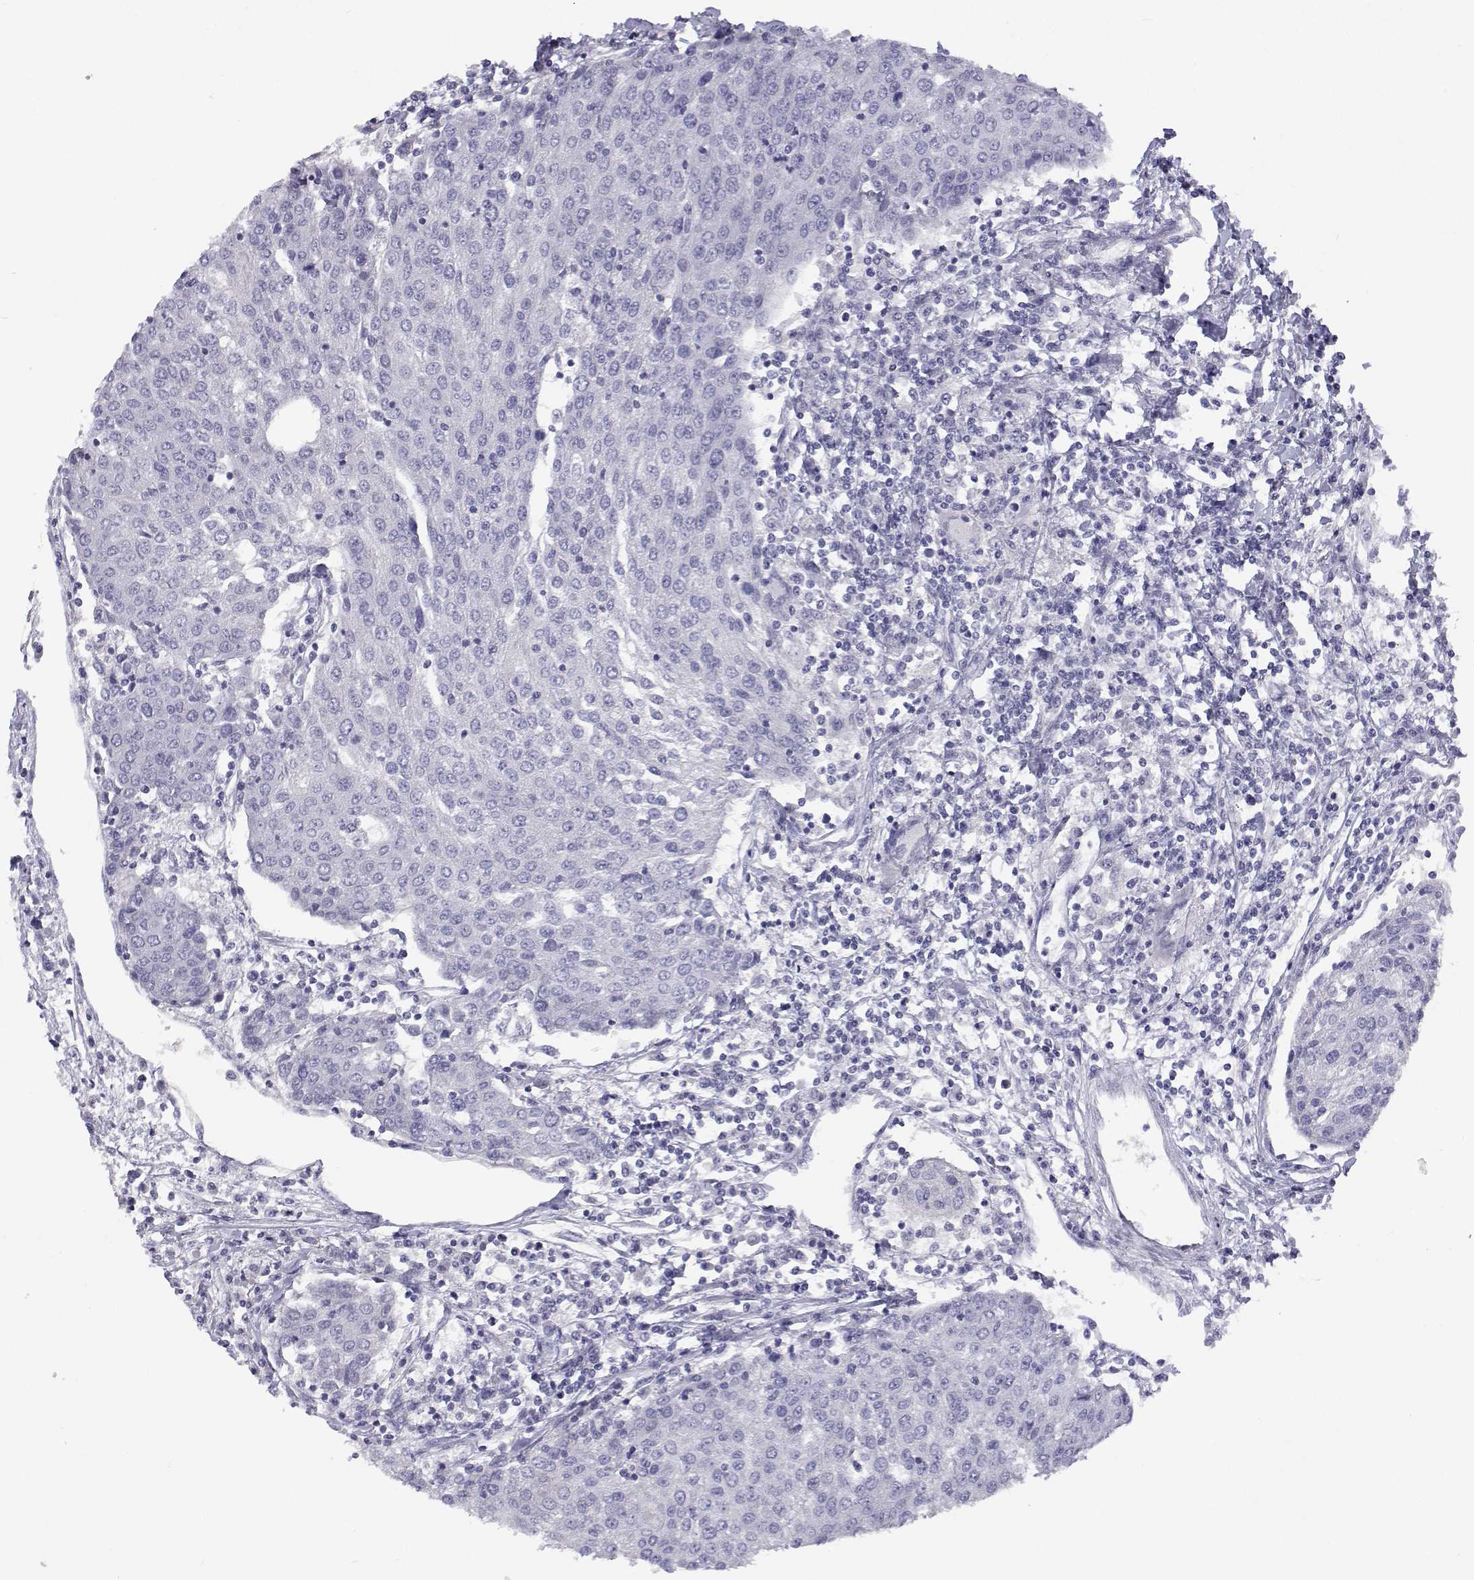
{"staining": {"intensity": "negative", "quantity": "none", "location": "none"}, "tissue": "urothelial cancer", "cell_type": "Tumor cells", "image_type": "cancer", "snomed": [{"axis": "morphology", "description": "Urothelial carcinoma, High grade"}, {"axis": "topography", "description": "Urinary bladder"}], "caption": "High magnification brightfield microscopy of high-grade urothelial carcinoma stained with DAB (brown) and counterstained with hematoxylin (blue): tumor cells show no significant expression.", "gene": "ANKRD65", "patient": {"sex": "female", "age": 85}}